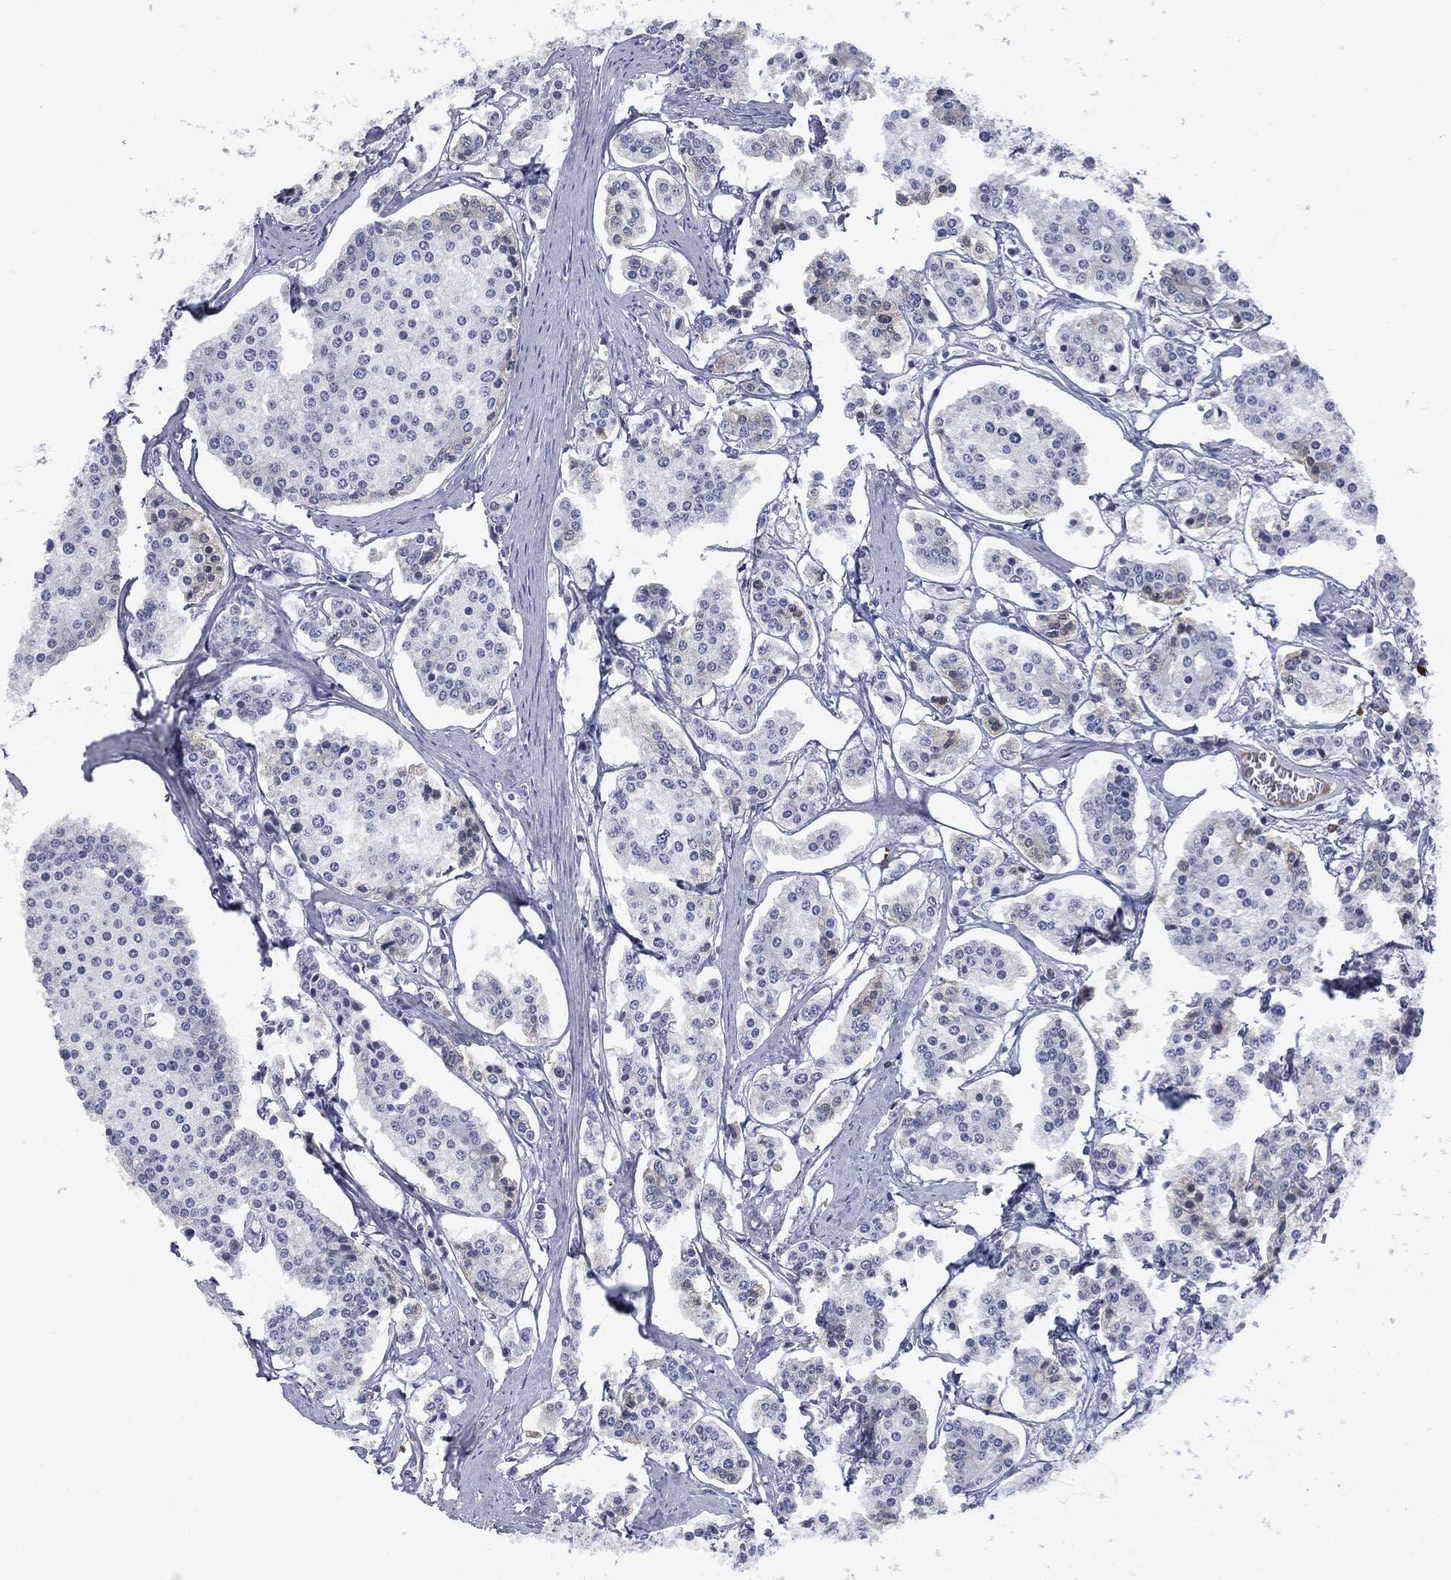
{"staining": {"intensity": "negative", "quantity": "none", "location": "none"}, "tissue": "carcinoid", "cell_type": "Tumor cells", "image_type": "cancer", "snomed": [{"axis": "morphology", "description": "Carcinoid, malignant, NOS"}, {"axis": "topography", "description": "Small intestine"}], "caption": "This is an IHC histopathology image of human carcinoid. There is no positivity in tumor cells.", "gene": "BTK", "patient": {"sex": "female", "age": 65}}